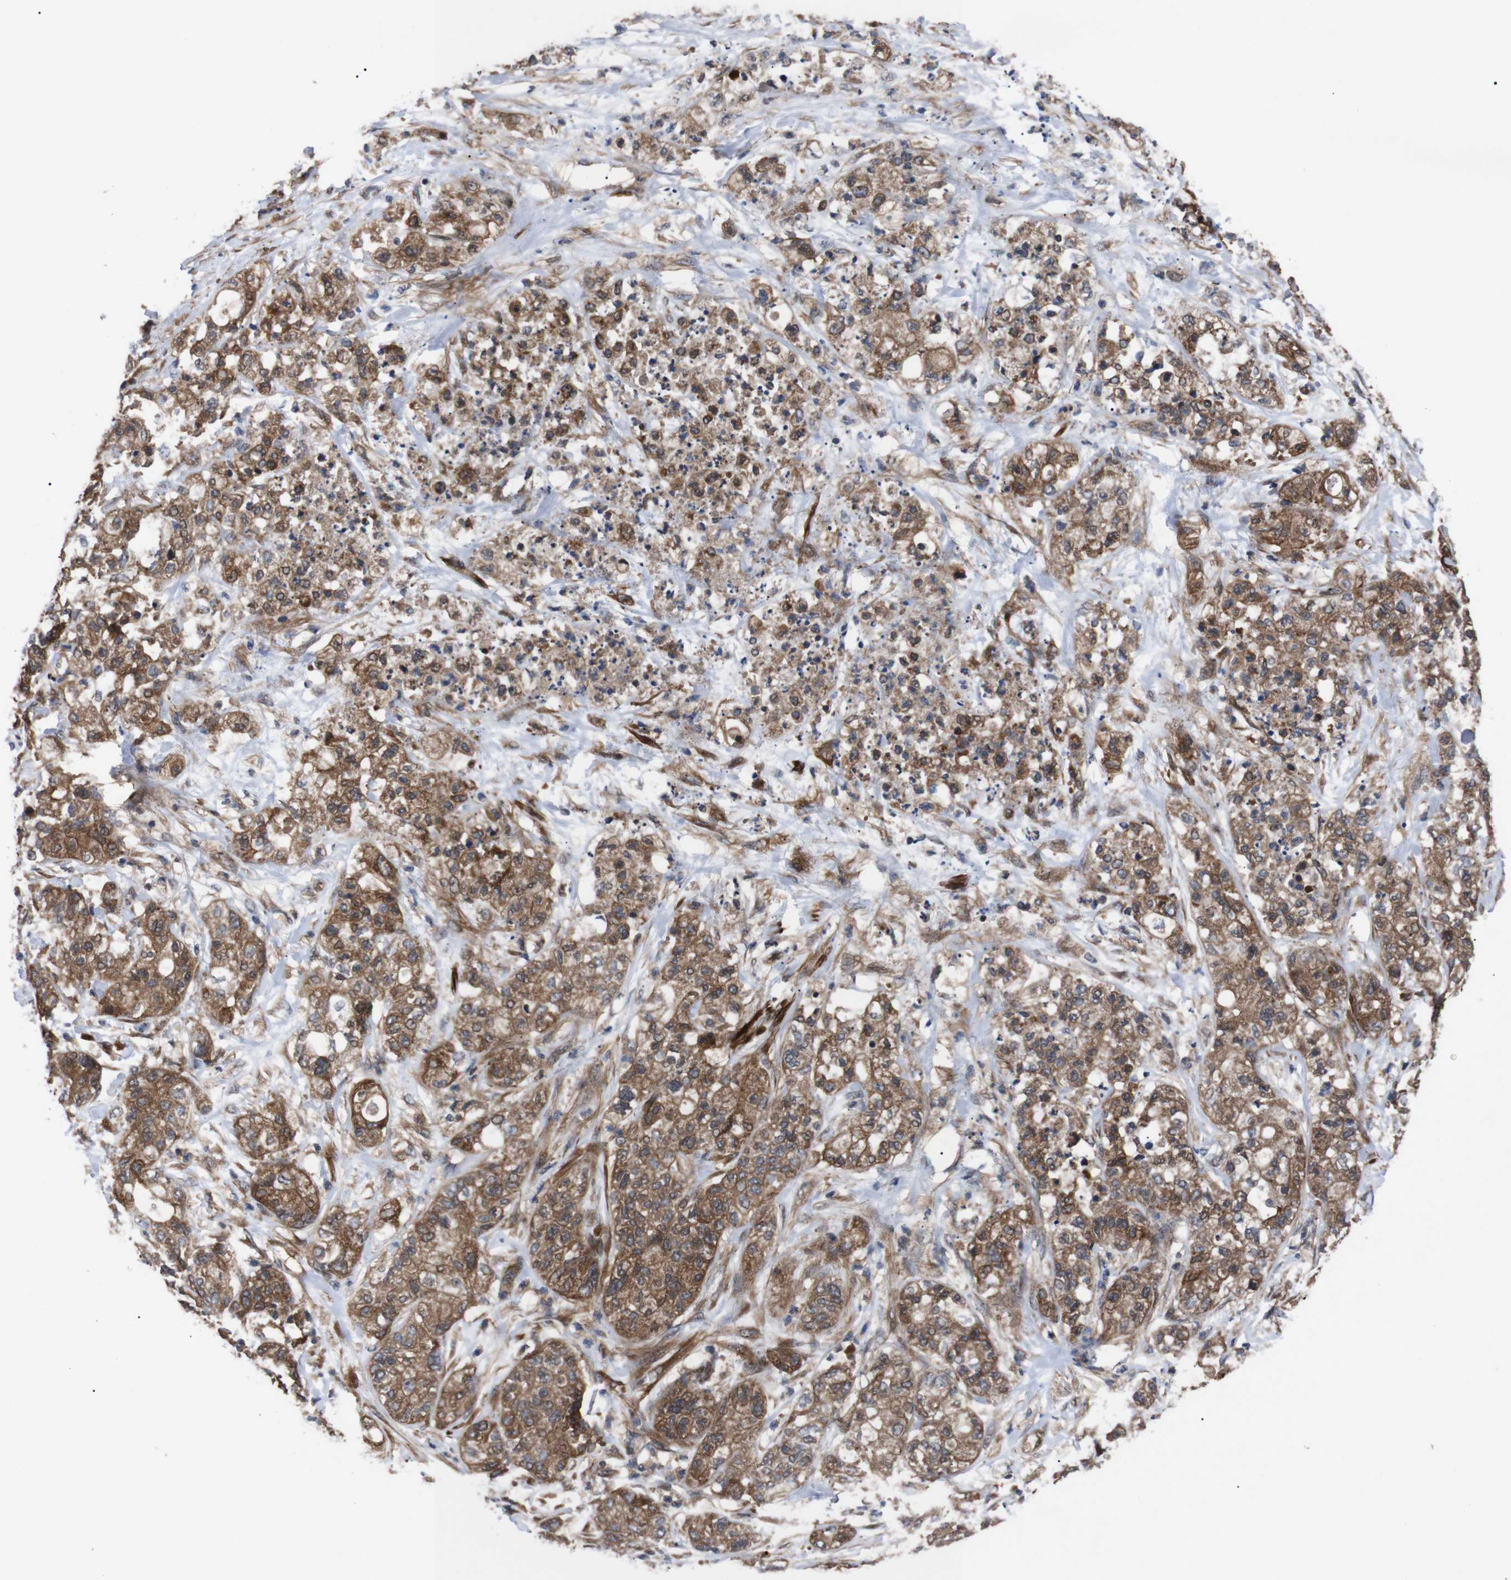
{"staining": {"intensity": "moderate", "quantity": ">75%", "location": "cytoplasmic/membranous"}, "tissue": "pancreatic cancer", "cell_type": "Tumor cells", "image_type": "cancer", "snomed": [{"axis": "morphology", "description": "Adenocarcinoma, NOS"}, {"axis": "topography", "description": "Pancreas"}], "caption": "This is an image of IHC staining of pancreatic cancer (adenocarcinoma), which shows moderate positivity in the cytoplasmic/membranous of tumor cells.", "gene": "PAWR", "patient": {"sex": "female", "age": 78}}